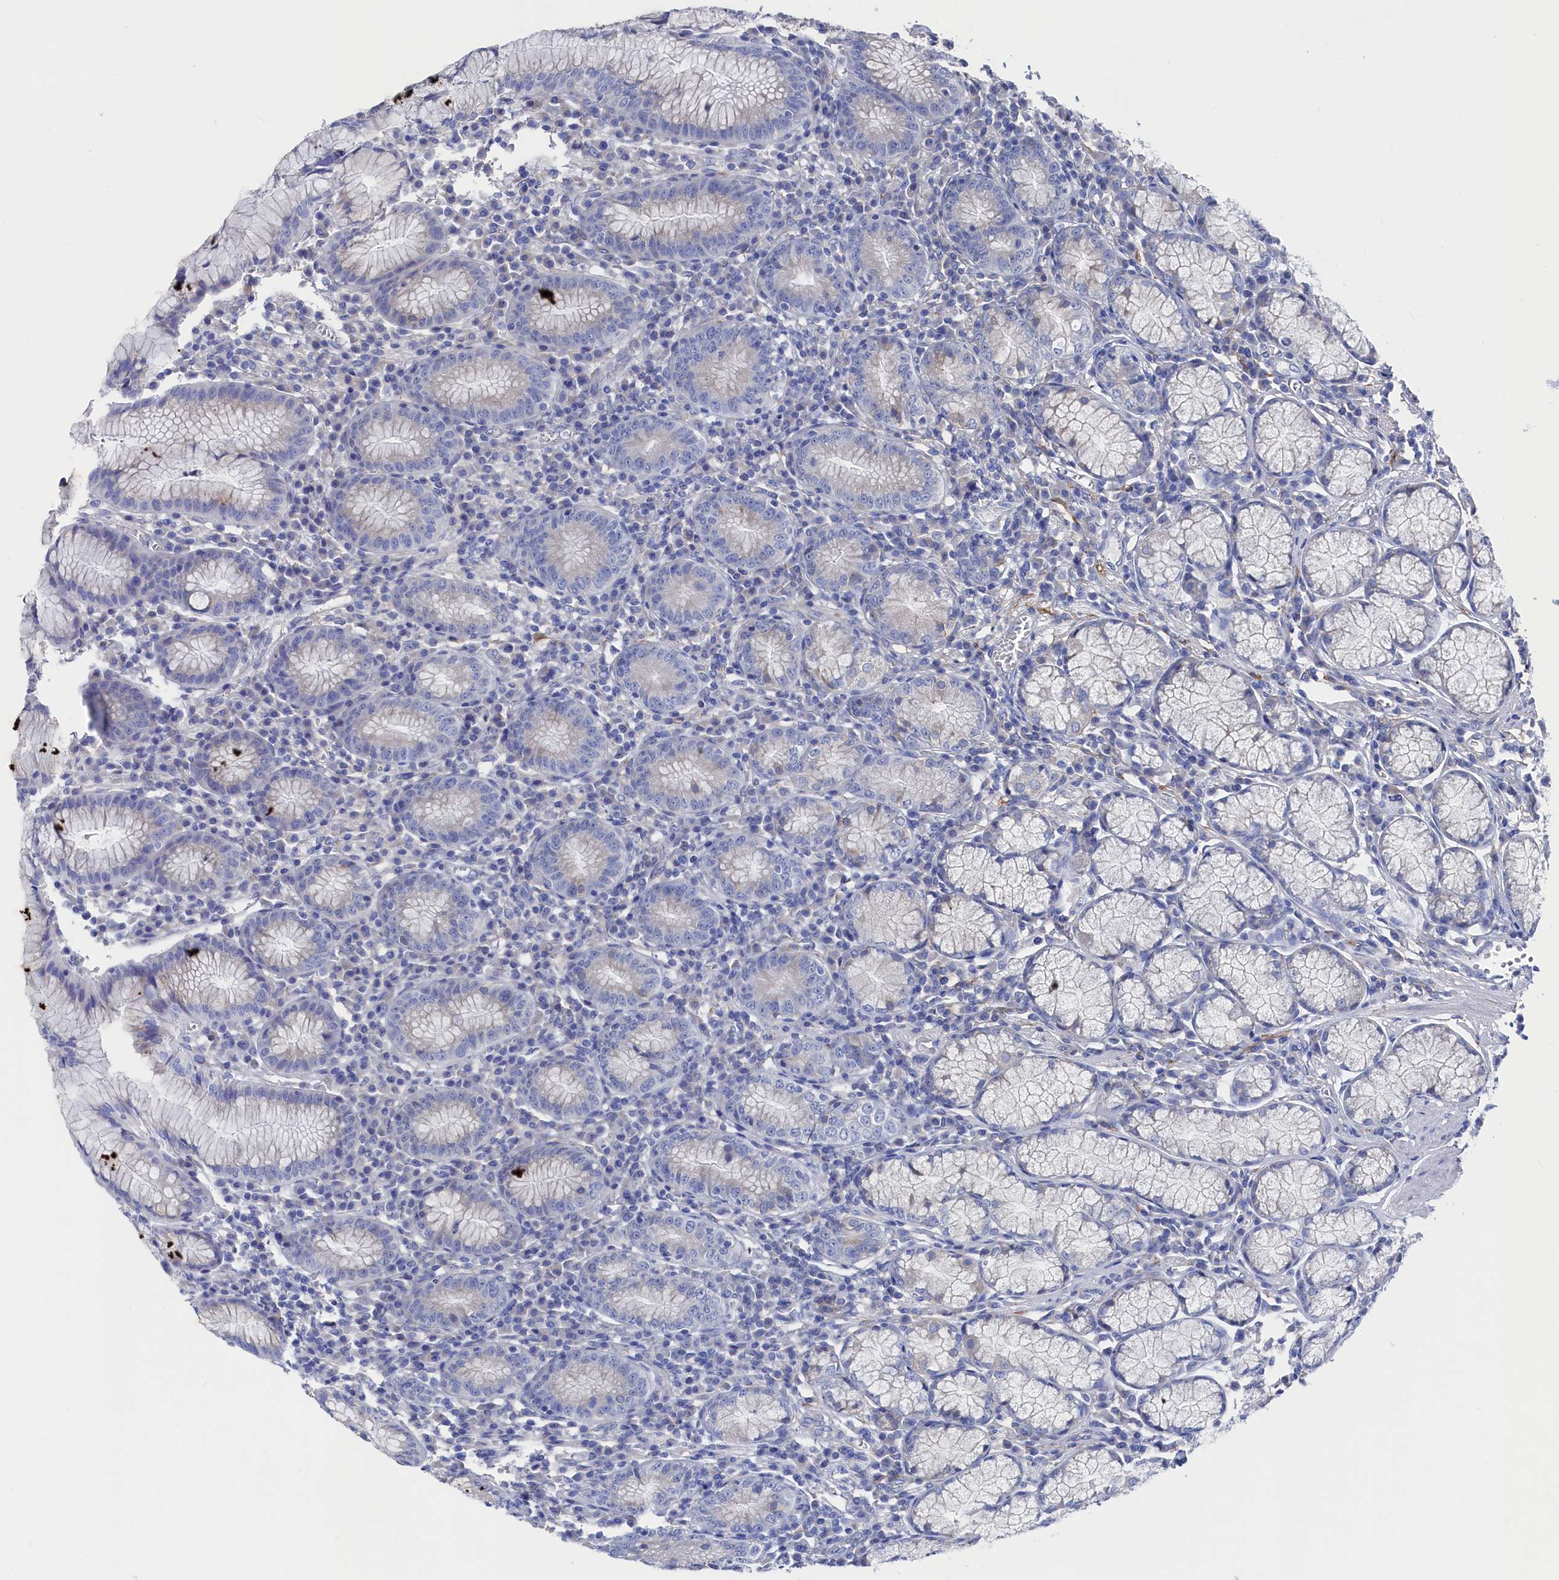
{"staining": {"intensity": "negative", "quantity": "none", "location": "none"}, "tissue": "stomach", "cell_type": "Glandular cells", "image_type": "normal", "snomed": [{"axis": "morphology", "description": "Normal tissue, NOS"}, {"axis": "topography", "description": "Stomach"}], "caption": "Stomach stained for a protein using IHC exhibits no staining glandular cells.", "gene": "TMOD2", "patient": {"sex": "male", "age": 55}}